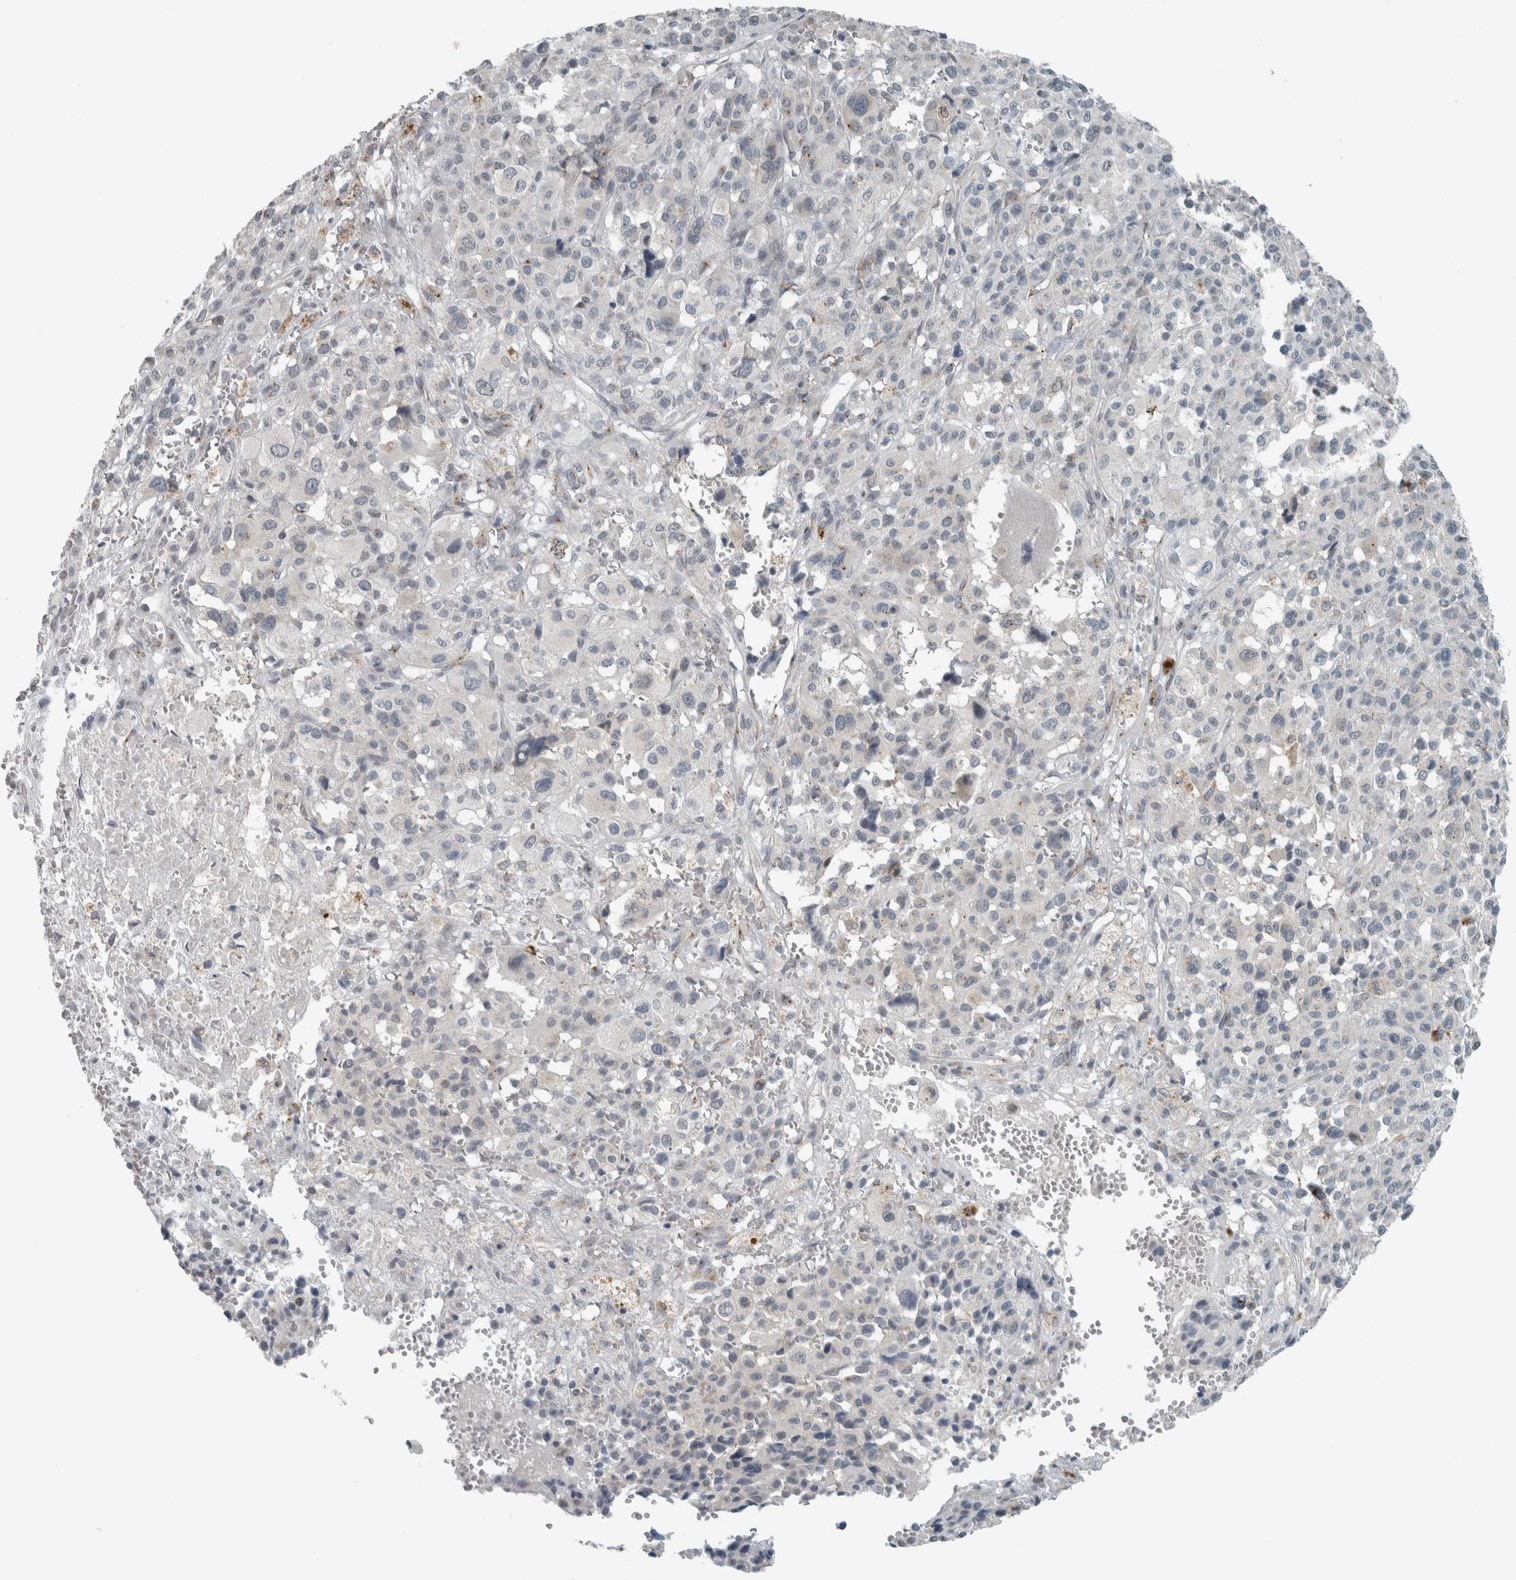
{"staining": {"intensity": "negative", "quantity": "none", "location": "none"}, "tissue": "melanoma", "cell_type": "Tumor cells", "image_type": "cancer", "snomed": [{"axis": "morphology", "description": "Malignant melanoma, Metastatic site"}, {"axis": "topography", "description": "Skin"}], "caption": "This image is of malignant melanoma (metastatic site) stained with IHC to label a protein in brown with the nuclei are counter-stained blue. There is no positivity in tumor cells. (Immunohistochemistry (ihc), brightfield microscopy, high magnification).", "gene": "KIF1C", "patient": {"sex": "female", "age": 74}}